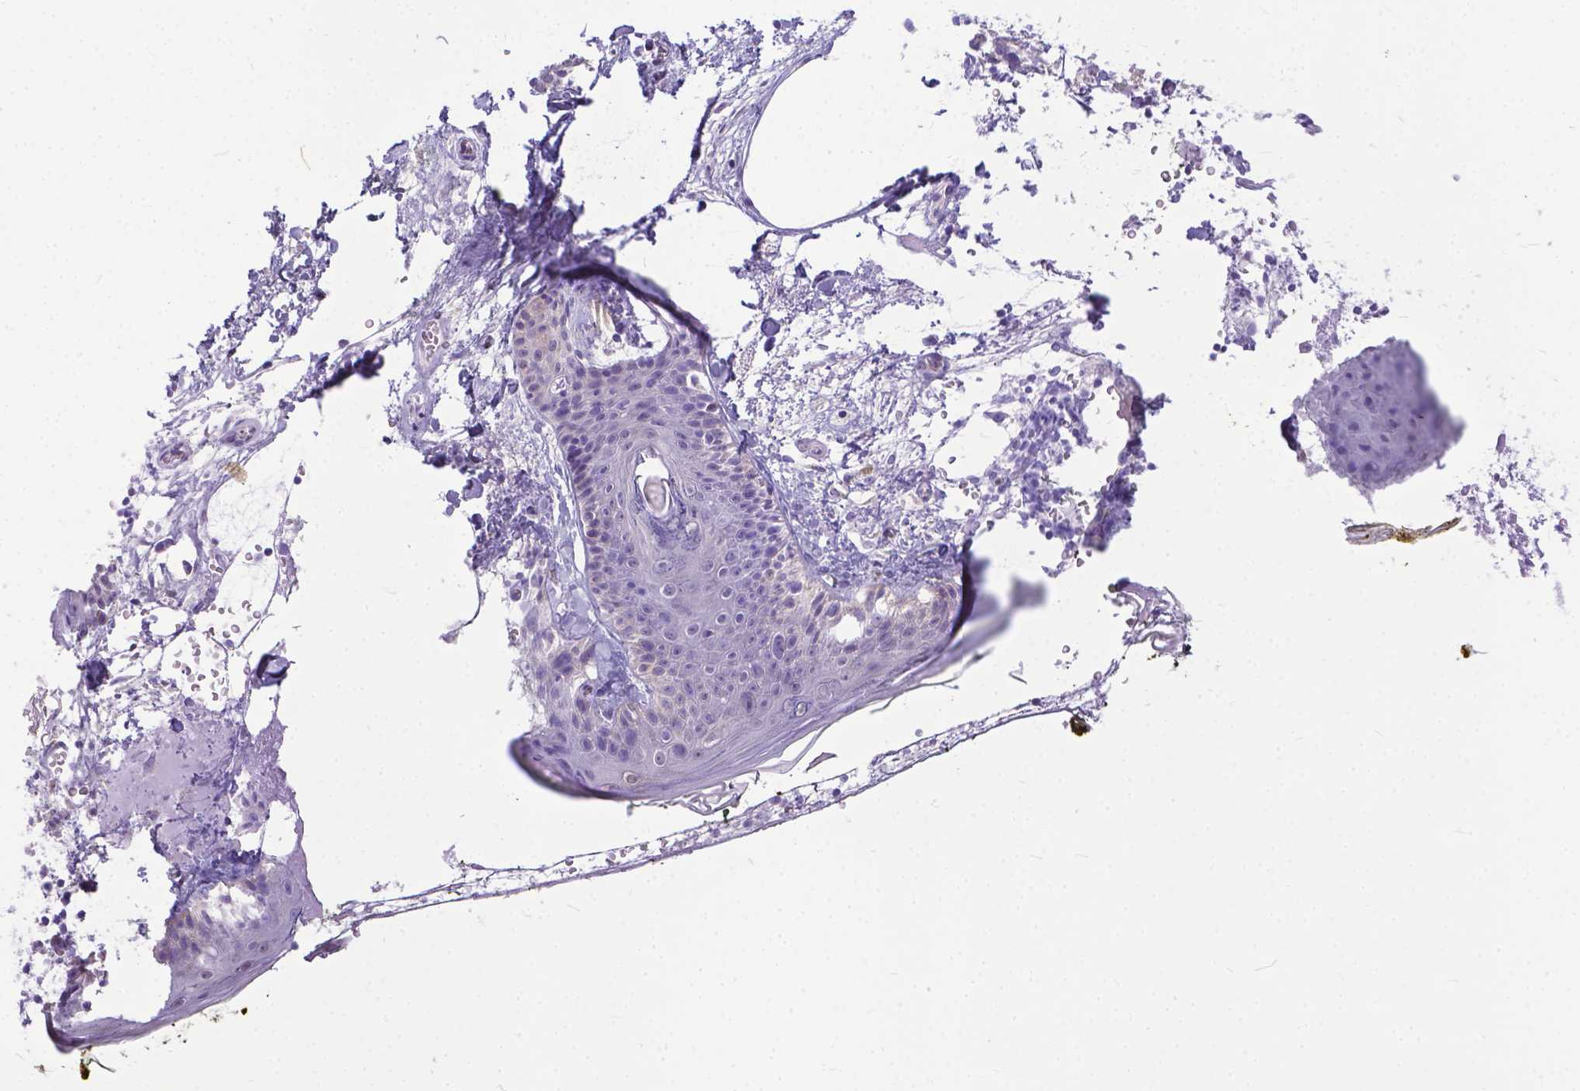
{"staining": {"intensity": "negative", "quantity": "none", "location": "none"}, "tissue": "skin", "cell_type": "Fibroblasts", "image_type": "normal", "snomed": [{"axis": "morphology", "description": "Normal tissue, NOS"}, {"axis": "topography", "description": "Skin"}], "caption": "DAB (3,3'-diaminobenzidine) immunohistochemical staining of unremarkable human skin demonstrates no significant expression in fibroblasts.", "gene": "TTLL6", "patient": {"sex": "male", "age": 76}}